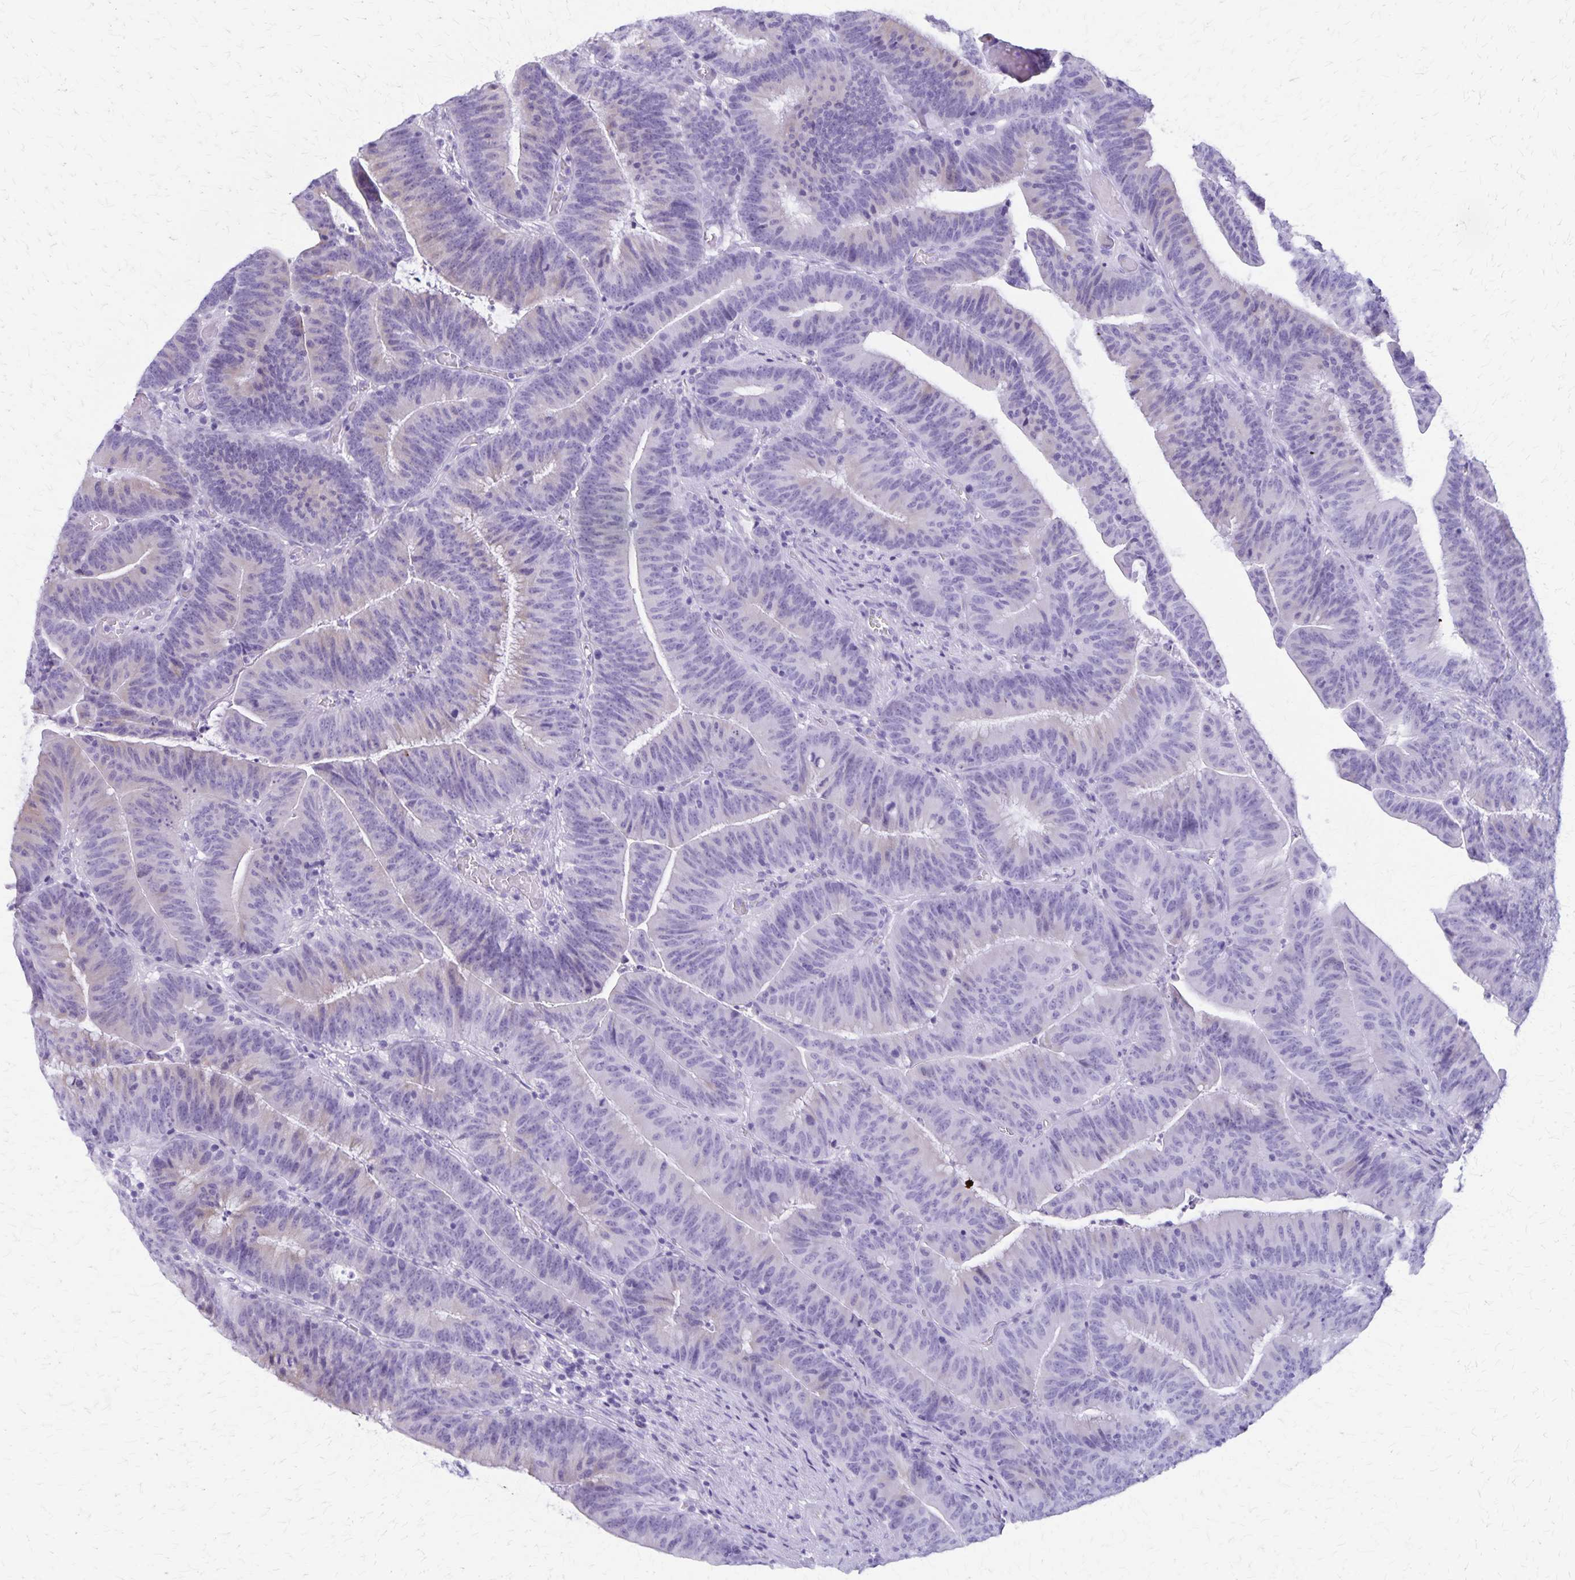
{"staining": {"intensity": "negative", "quantity": "none", "location": "none"}, "tissue": "colorectal cancer", "cell_type": "Tumor cells", "image_type": "cancer", "snomed": [{"axis": "morphology", "description": "Adenocarcinoma, NOS"}, {"axis": "topography", "description": "Colon"}], "caption": "DAB (3,3'-diaminobenzidine) immunohistochemical staining of colorectal adenocarcinoma exhibits no significant expression in tumor cells.", "gene": "DEFA5", "patient": {"sex": "female", "age": 78}}